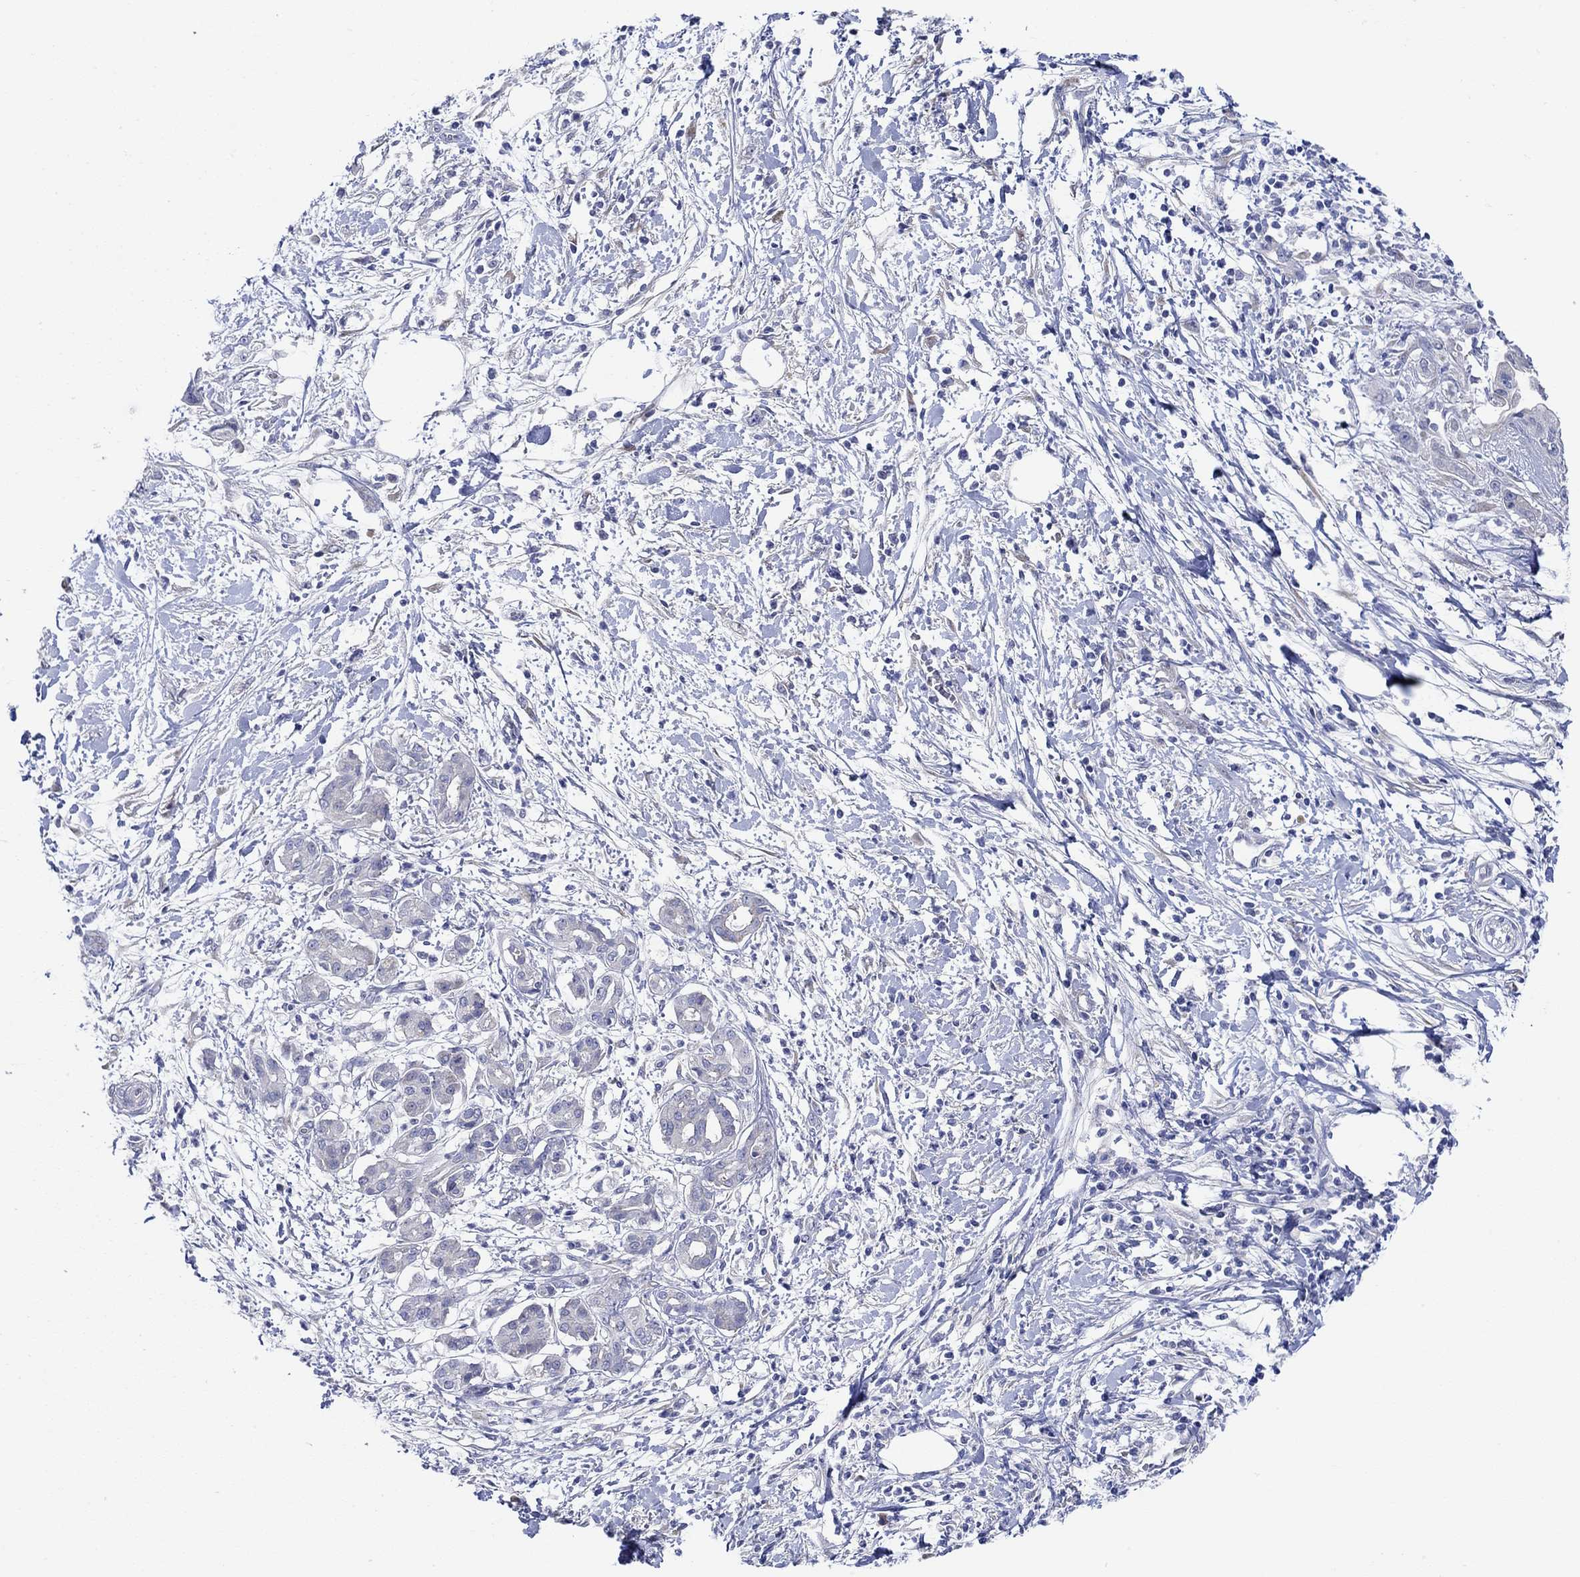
{"staining": {"intensity": "negative", "quantity": "none", "location": "none"}, "tissue": "pancreatic cancer", "cell_type": "Tumor cells", "image_type": "cancer", "snomed": [{"axis": "morphology", "description": "Adenocarcinoma, NOS"}, {"axis": "topography", "description": "Pancreas"}], "caption": "Immunohistochemical staining of pancreatic adenocarcinoma exhibits no significant staining in tumor cells.", "gene": "KRT222", "patient": {"sex": "male", "age": 72}}